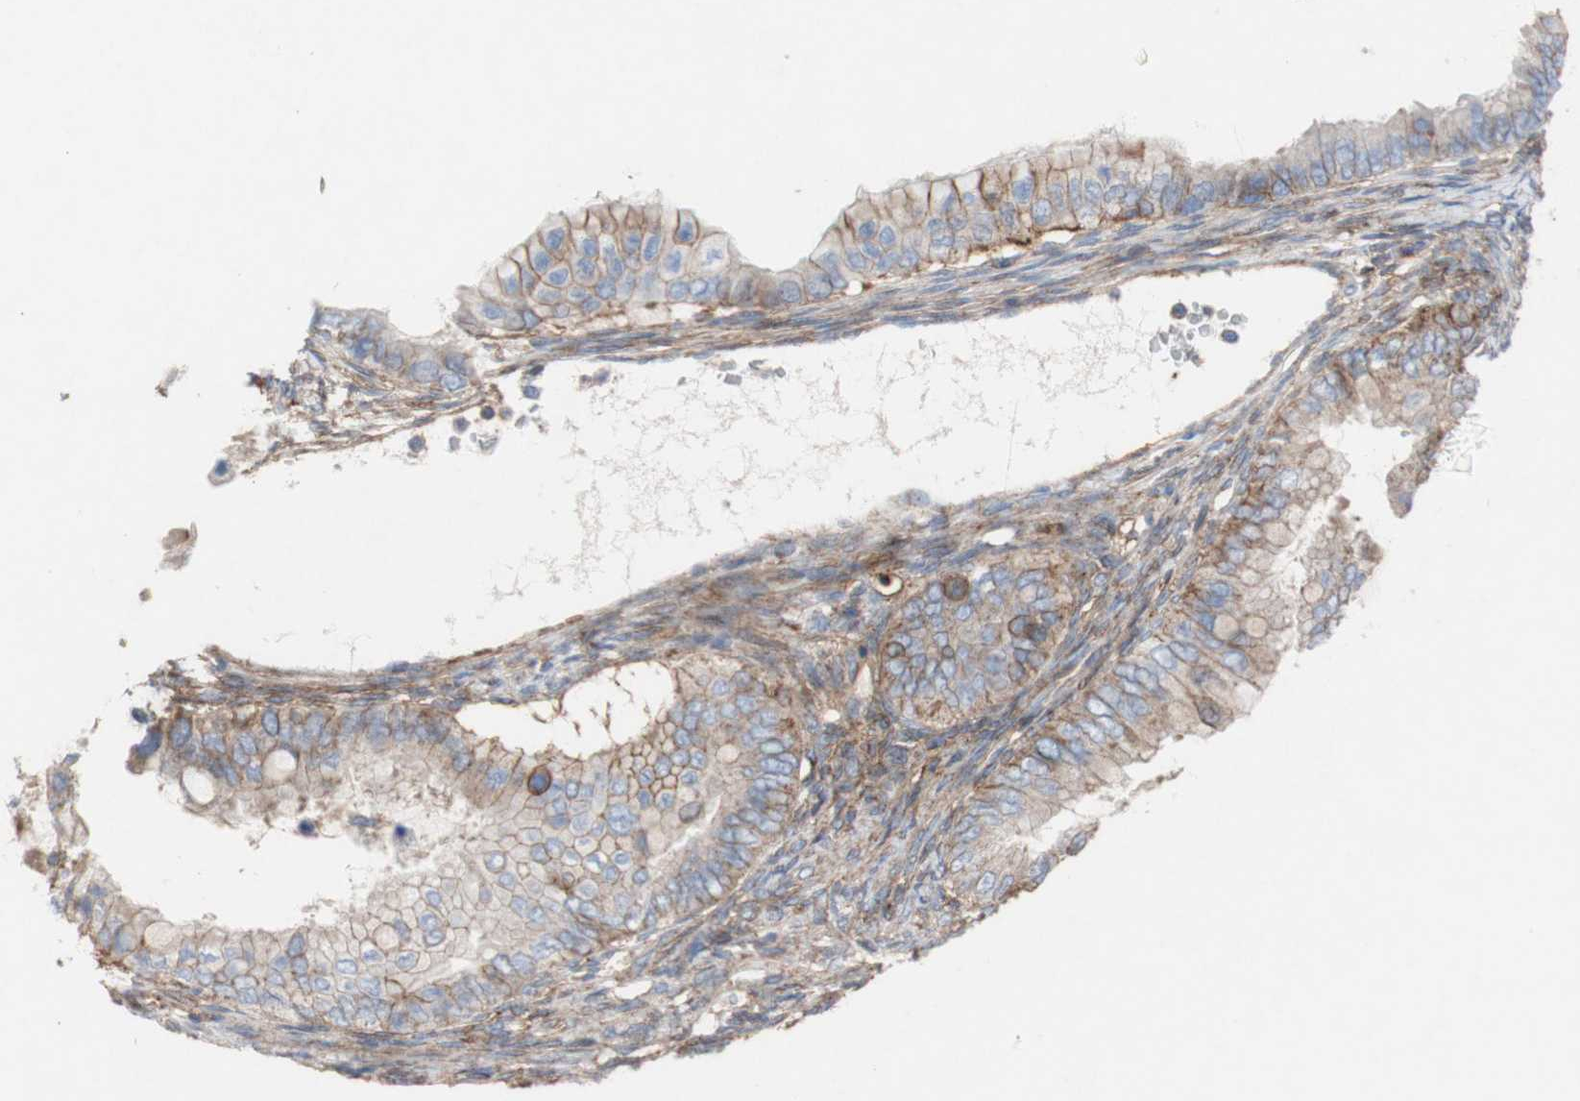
{"staining": {"intensity": "moderate", "quantity": ">75%", "location": "cytoplasmic/membranous"}, "tissue": "ovarian cancer", "cell_type": "Tumor cells", "image_type": "cancer", "snomed": [{"axis": "morphology", "description": "Cystadenocarcinoma, mucinous, NOS"}, {"axis": "topography", "description": "Ovary"}], "caption": "Brown immunohistochemical staining in human ovarian mucinous cystadenocarcinoma reveals moderate cytoplasmic/membranous expression in approximately >75% of tumor cells. Ihc stains the protein in brown and the nuclei are stained blue.", "gene": "ATP2A3", "patient": {"sex": "female", "age": 80}}